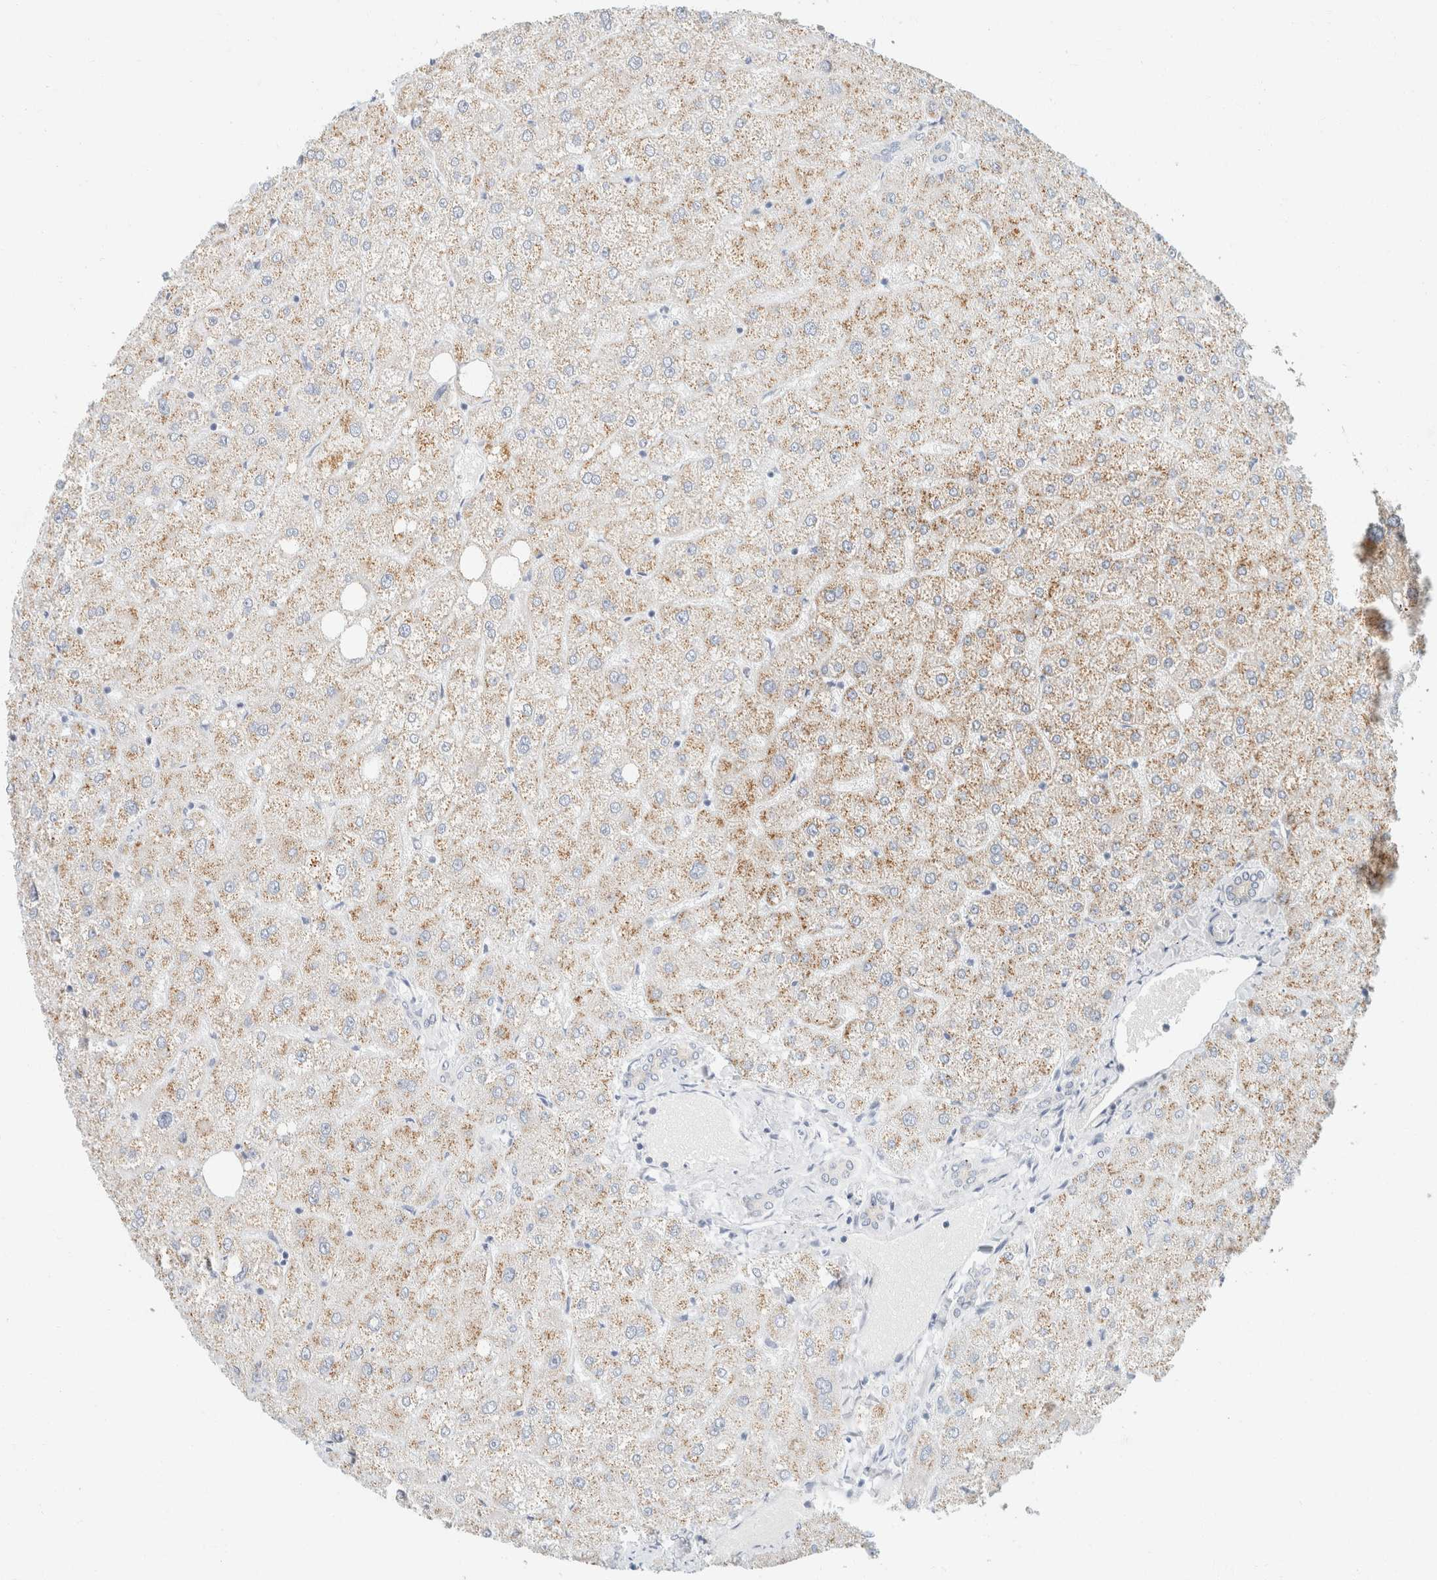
{"staining": {"intensity": "negative", "quantity": "none", "location": "none"}, "tissue": "liver", "cell_type": "Cholangiocytes", "image_type": "normal", "snomed": [{"axis": "morphology", "description": "Normal tissue, NOS"}, {"axis": "topography", "description": "Liver"}], "caption": "The micrograph reveals no significant positivity in cholangiocytes of liver. (DAB (3,3'-diaminobenzidine) immunohistochemistry (IHC), high magnification).", "gene": "KRT20", "patient": {"sex": "male", "age": 73}}